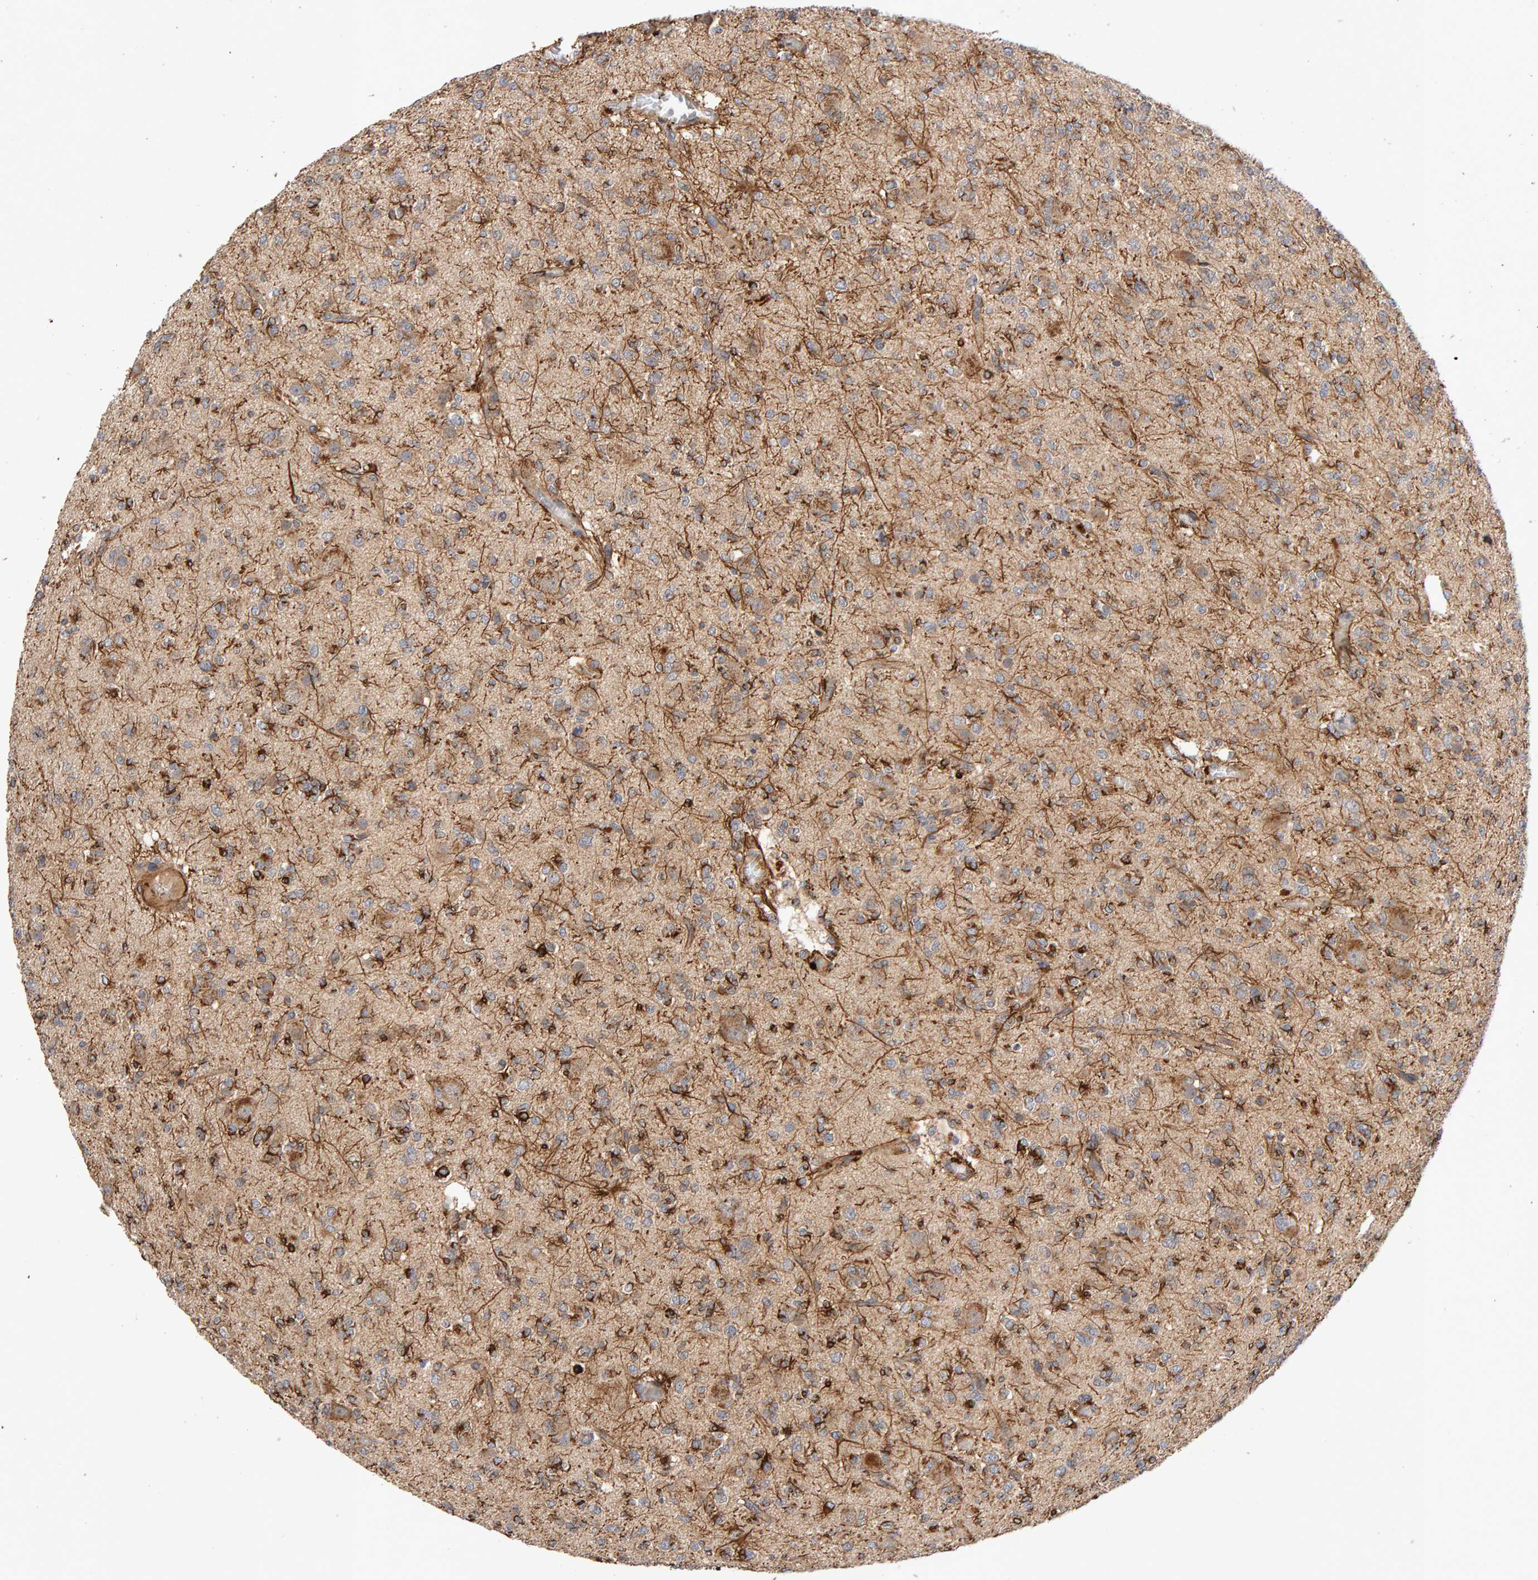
{"staining": {"intensity": "weak", "quantity": ">75%", "location": "cytoplasmic/membranous"}, "tissue": "glioma", "cell_type": "Tumor cells", "image_type": "cancer", "snomed": [{"axis": "morphology", "description": "Glioma, malignant, Low grade"}, {"axis": "topography", "description": "Brain"}], "caption": "Glioma was stained to show a protein in brown. There is low levels of weak cytoplasmic/membranous staining in approximately >75% of tumor cells. The protein of interest is shown in brown color, while the nuclei are stained blue.", "gene": "RNF19A", "patient": {"sex": "male", "age": 38}}